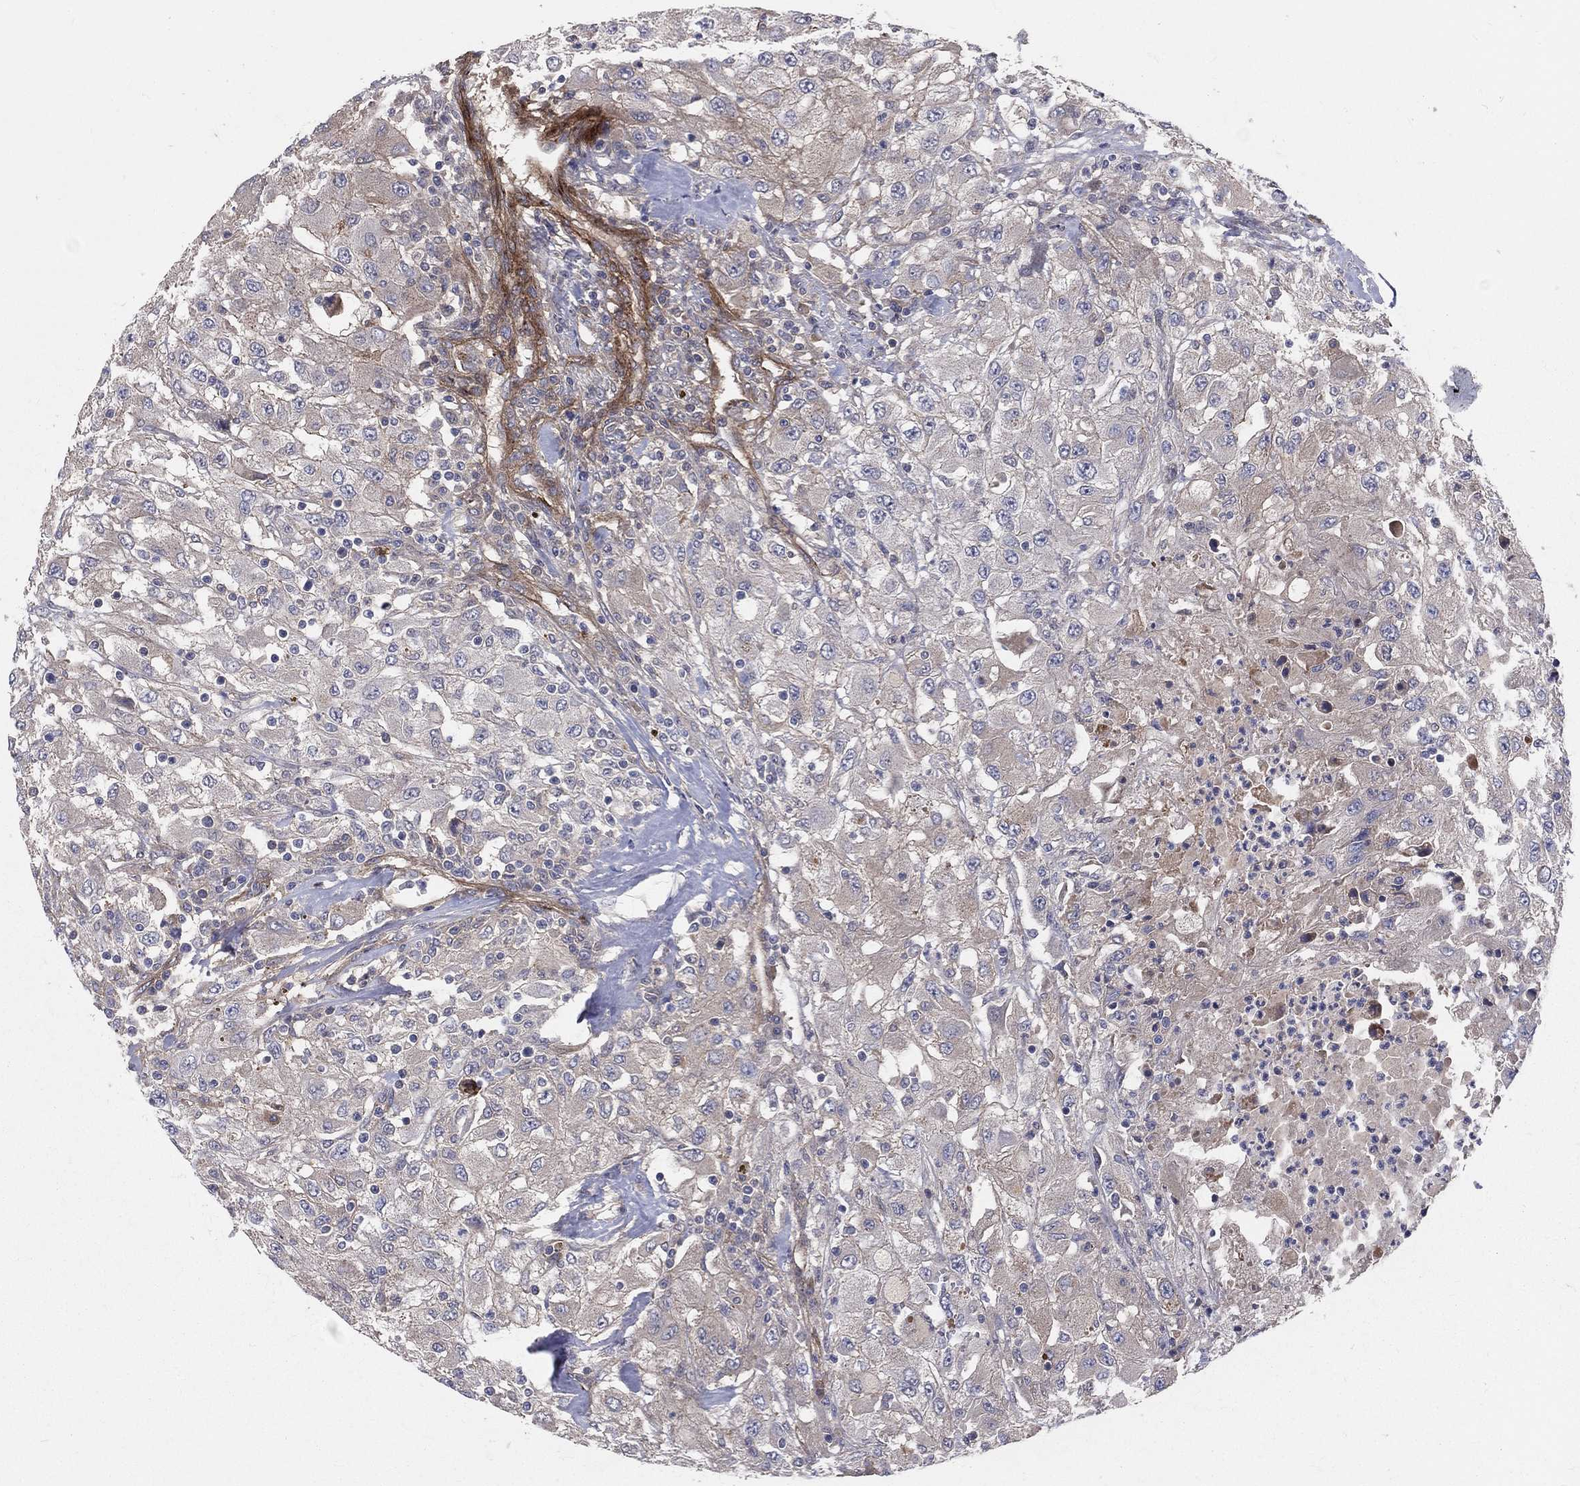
{"staining": {"intensity": "weak", "quantity": "<25%", "location": "cytoplasmic/membranous"}, "tissue": "renal cancer", "cell_type": "Tumor cells", "image_type": "cancer", "snomed": [{"axis": "morphology", "description": "Adenocarcinoma, NOS"}, {"axis": "topography", "description": "Kidney"}], "caption": "Immunohistochemistry (IHC) photomicrograph of human adenocarcinoma (renal) stained for a protein (brown), which exhibits no expression in tumor cells.", "gene": "ENTPD1", "patient": {"sex": "female", "age": 67}}